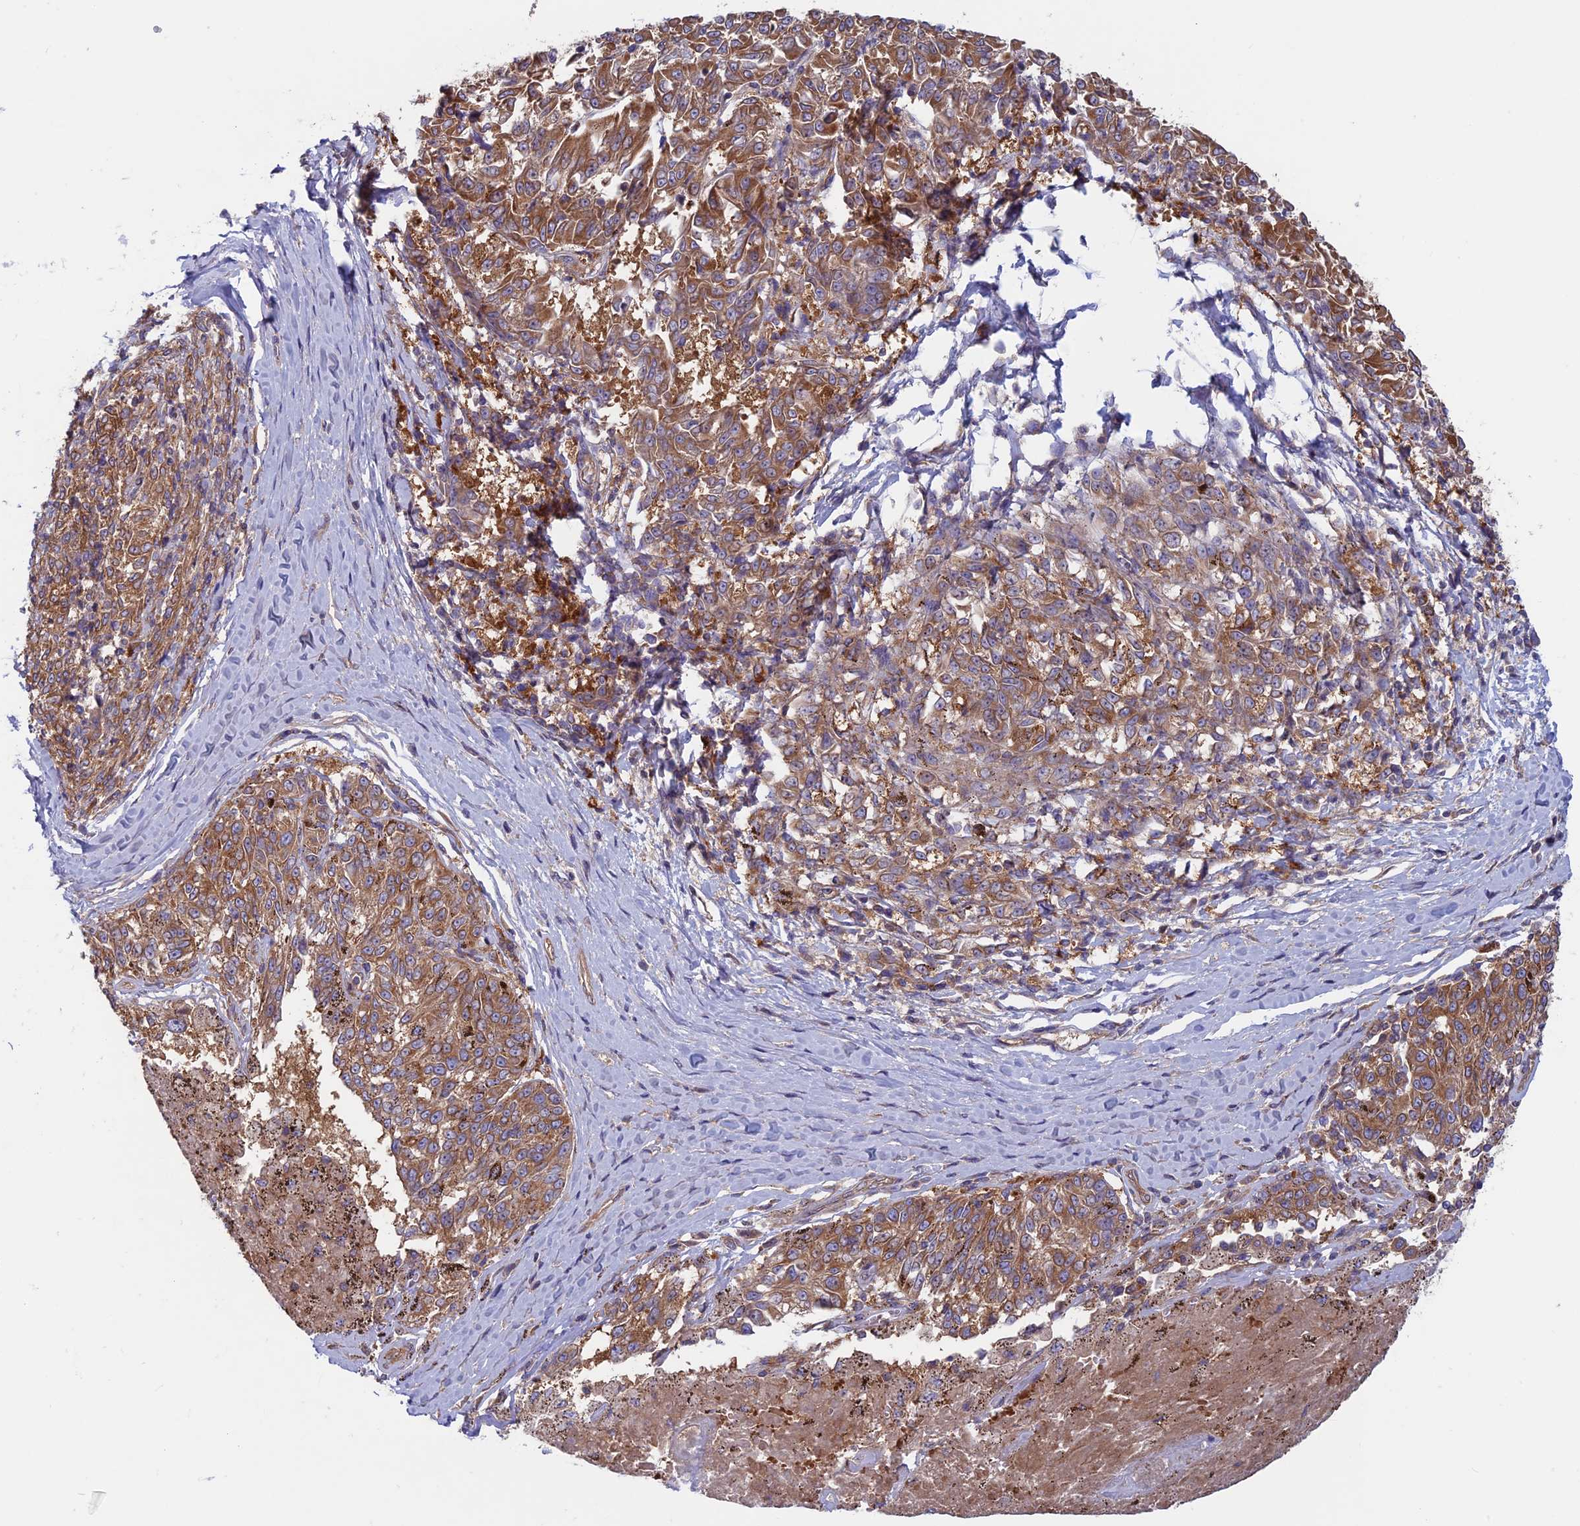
{"staining": {"intensity": "moderate", "quantity": ">75%", "location": "cytoplasmic/membranous"}, "tissue": "melanoma", "cell_type": "Tumor cells", "image_type": "cancer", "snomed": [{"axis": "morphology", "description": "Malignant melanoma, NOS"}, {"axis": "topography", "description": "Skin"}], "caption": "An immunohistochemistry (IHC) photomicrograph of neoplastic tissue is shown. Protein staining in brown labels moderate cytoplasmic/membranous positivity in melanoma within tumor cells.", "gene": "DNM1L", "patient": {"sex": "female", "age": 72}}